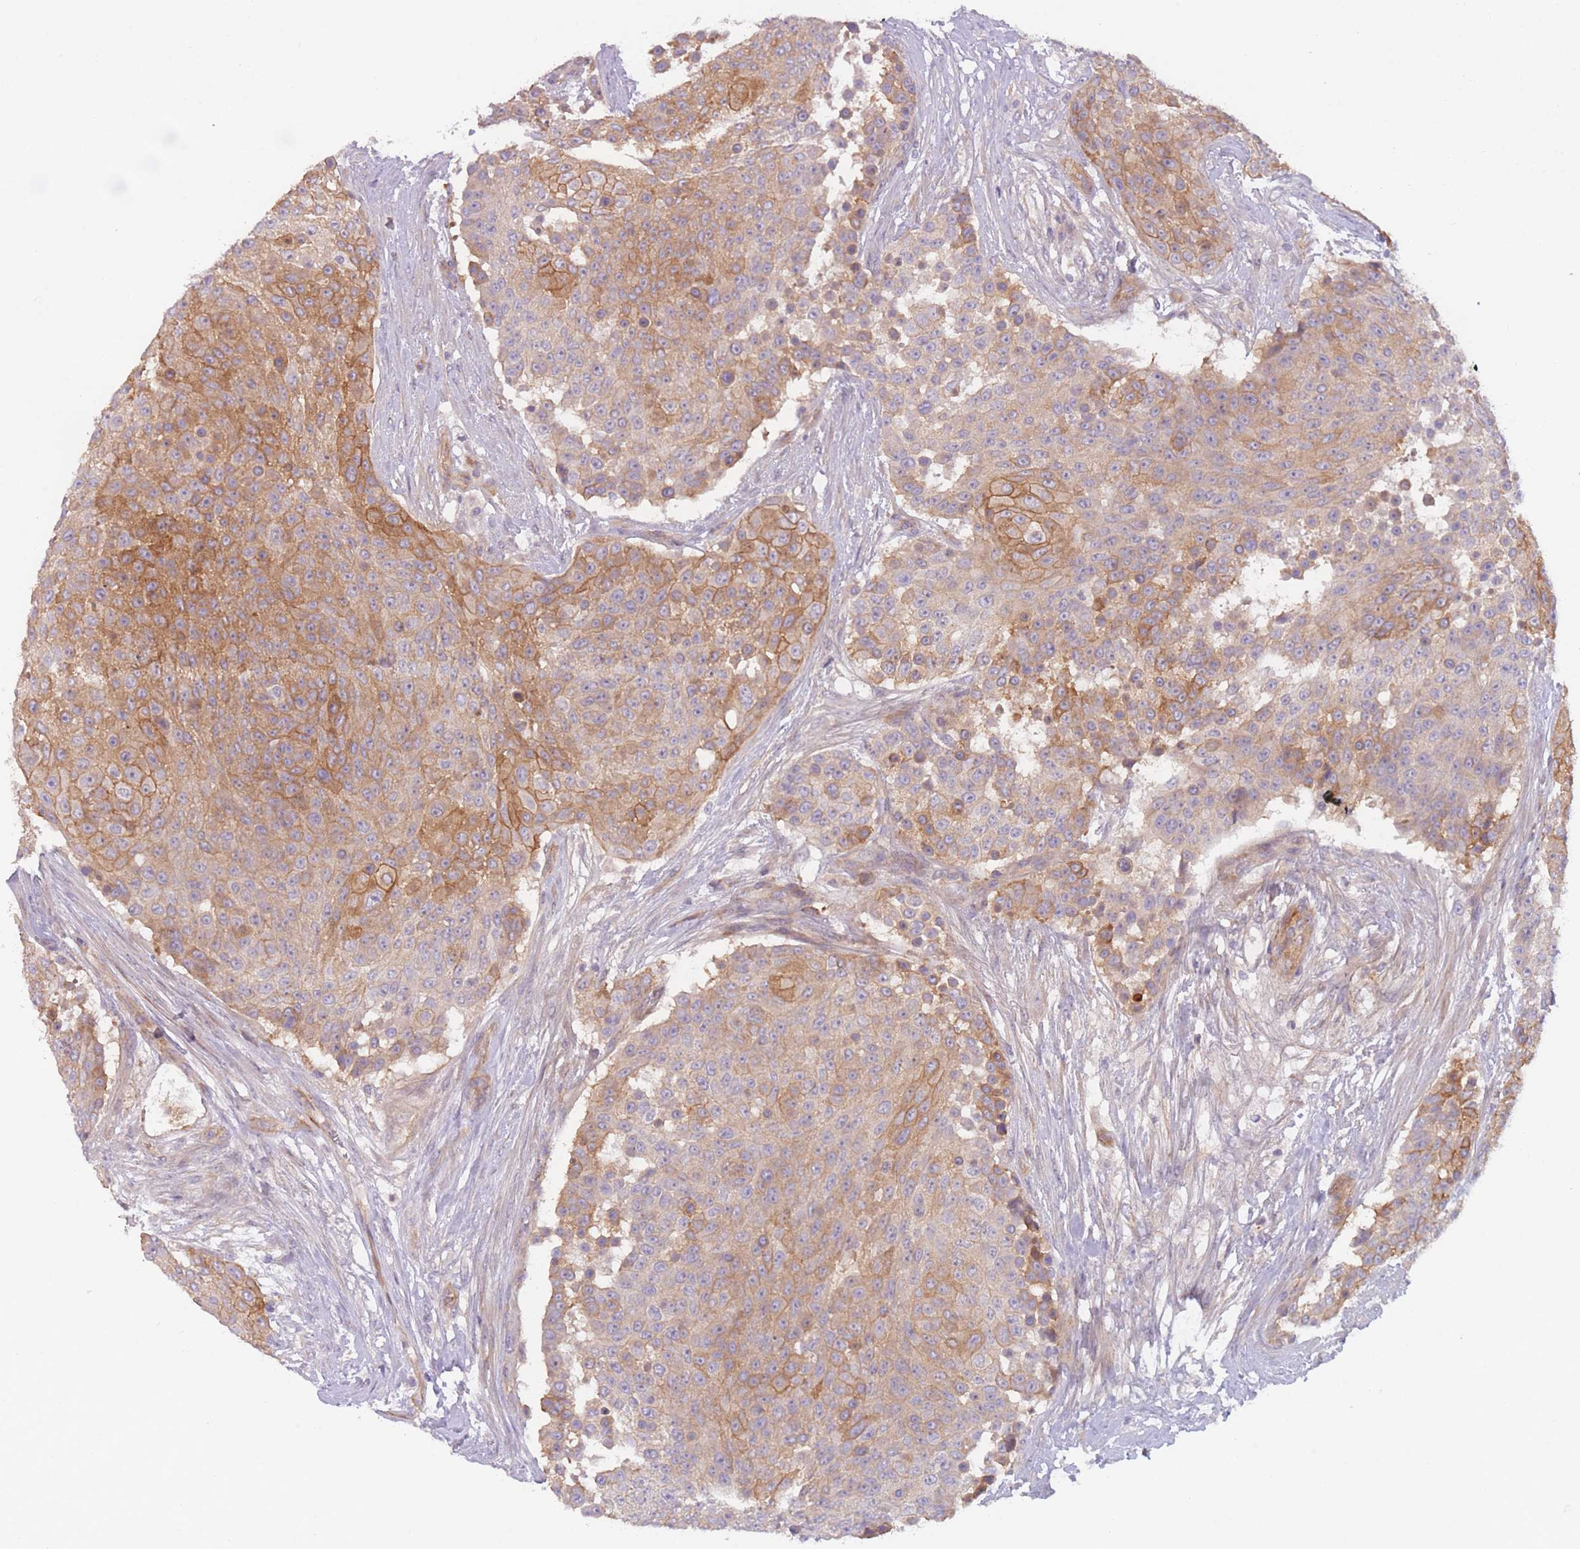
{"staining": {"intensity": "moderate", "quantity": ">75%", "location": "cytoplasmic/membranous"}, "tissue": "urothelial cancer", "cell_type": "Tumor cells", "image_type": "cancer", "snomed": [{"axis": "morphology", "description": "Urothelial carcinoma, High grade"}, {"axis": "topography", "description": "Urinary bladder"}], "caption": "The micrograph shows staining of urothelial cancer, revealing moderate cytoplasmic/membranous protein positivity (brown color) within tumor cells.", "gene": "WDR93", "patient": {"sex": "female", "age": 63}}